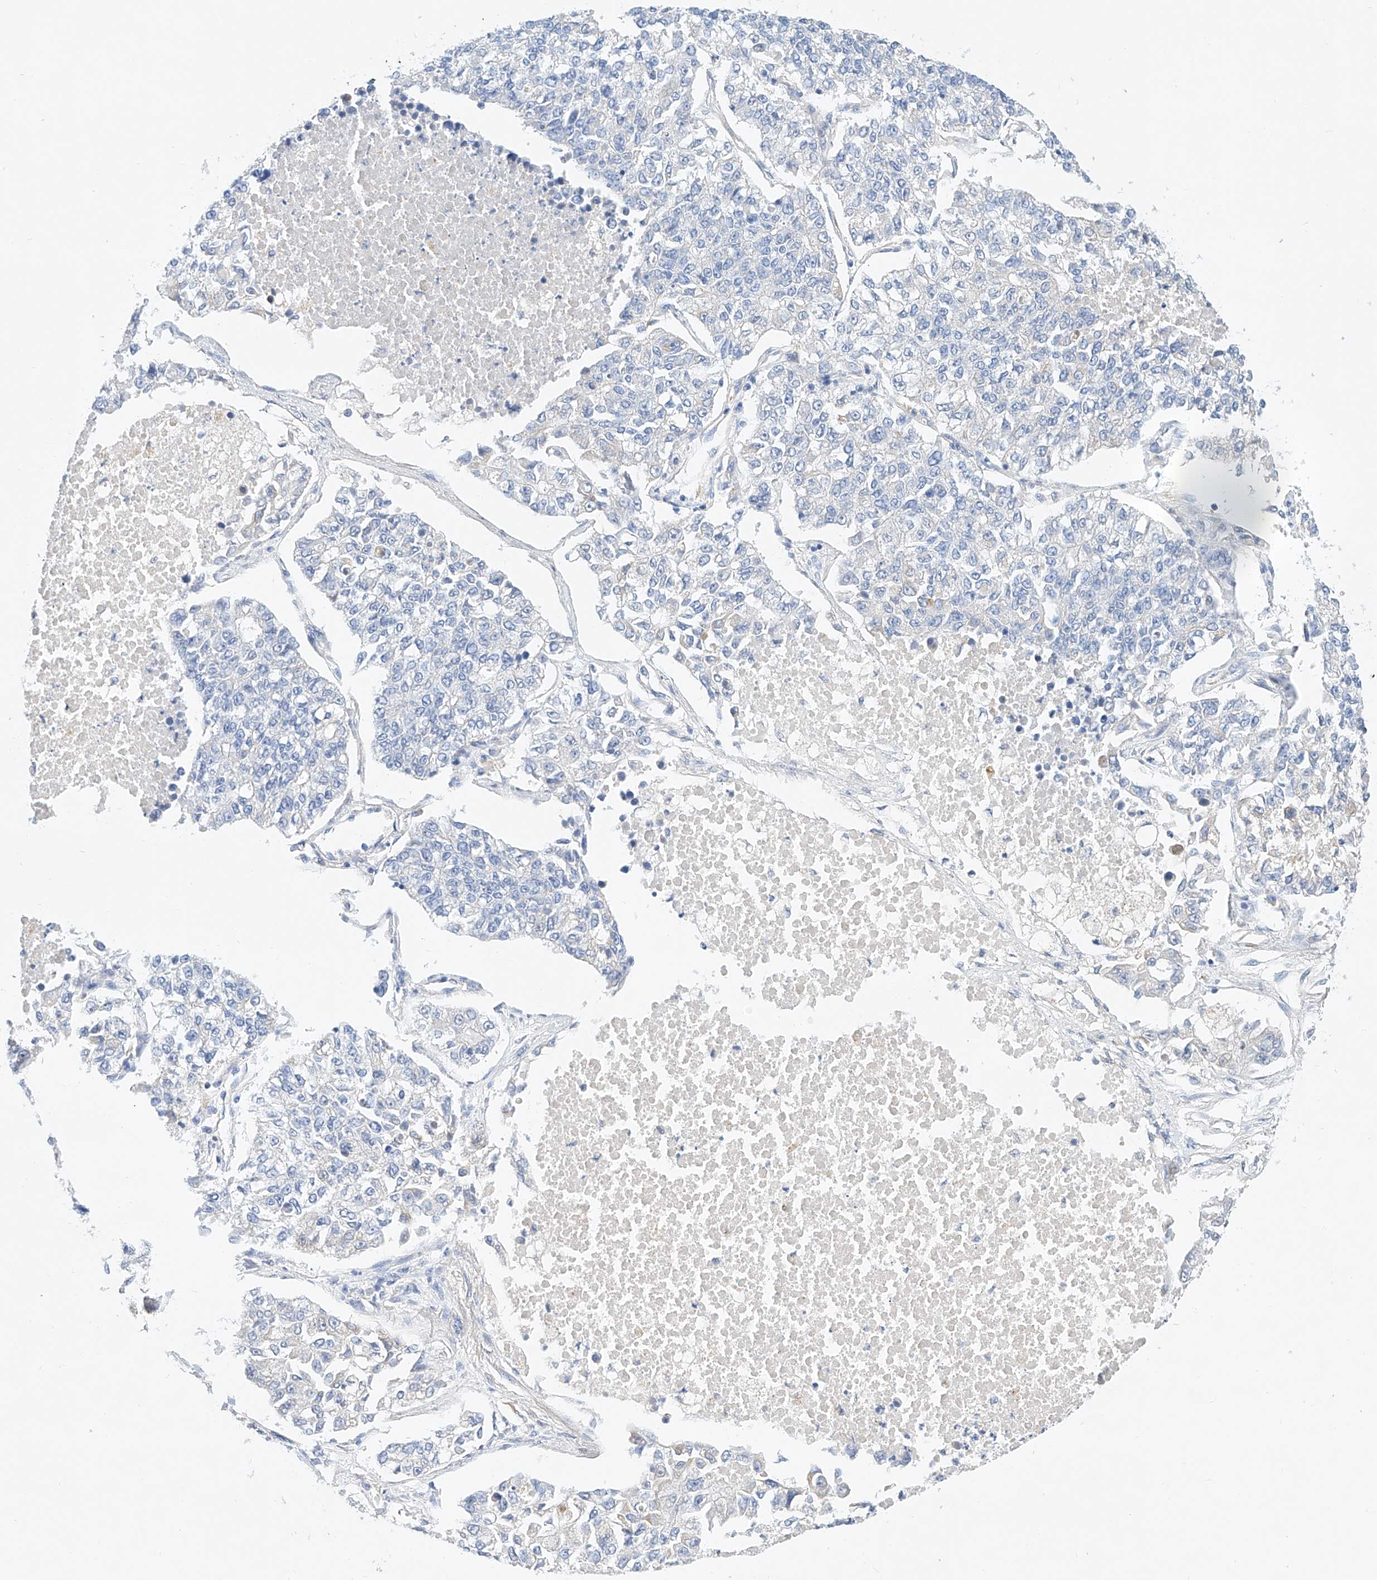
{"staining": {"intensity": "negative", "quantity": "none", "location": "none"}, "tissue": "lung cancer", "cell_type": "Tumor cells", "image_type": "cancer", "snomed": [{"axis": "morphology", "description": "Adenocarcinoma, NOS"}, {"axis": "topography", "description": "Lung"}], "caption": "There is no significant staining in tumor cells of lung cancer. (Stains: DAB (3,3'-diaminobenzidine) immunohistochemistry with hematoxylin counter stain, Microscopy: brightfield microscopy at high magnification).", "gene": "SBSPON", "patient": {"sex": "male", "age": 49}}